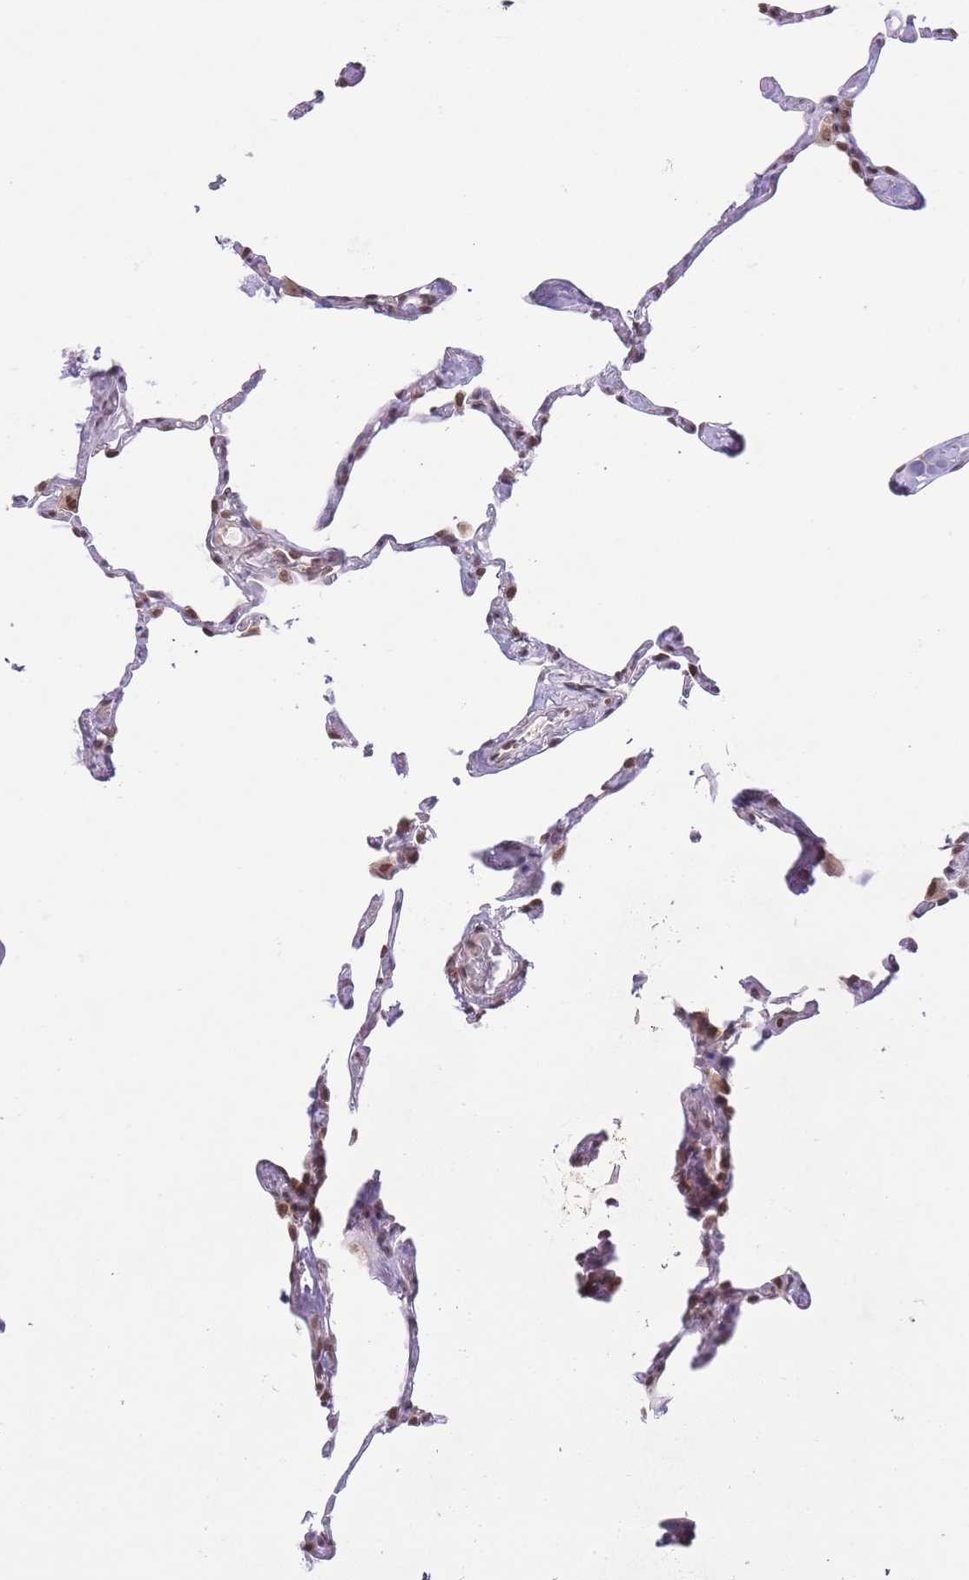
{"staining": {"intensity": "moderate", "quantity": ">75%", "location": "nuclear"}, "tissue": "lung", "cell_type": "Alveolar cells", "image_type": "normal", "snomed": [{"axis": "morphology", "description": "Normal tissue, NOS"}, {"axis": "topography", "description": "Lung"}], "caption": "Moderate nuclear positivity is present in approximately >75% of alveolar cells in unremarkable lung. (brown staining indicates protein expression, while blue staining denotes nuclei).", "gene": "TMED3", "patient": {"sex": "male", "age": 65}}